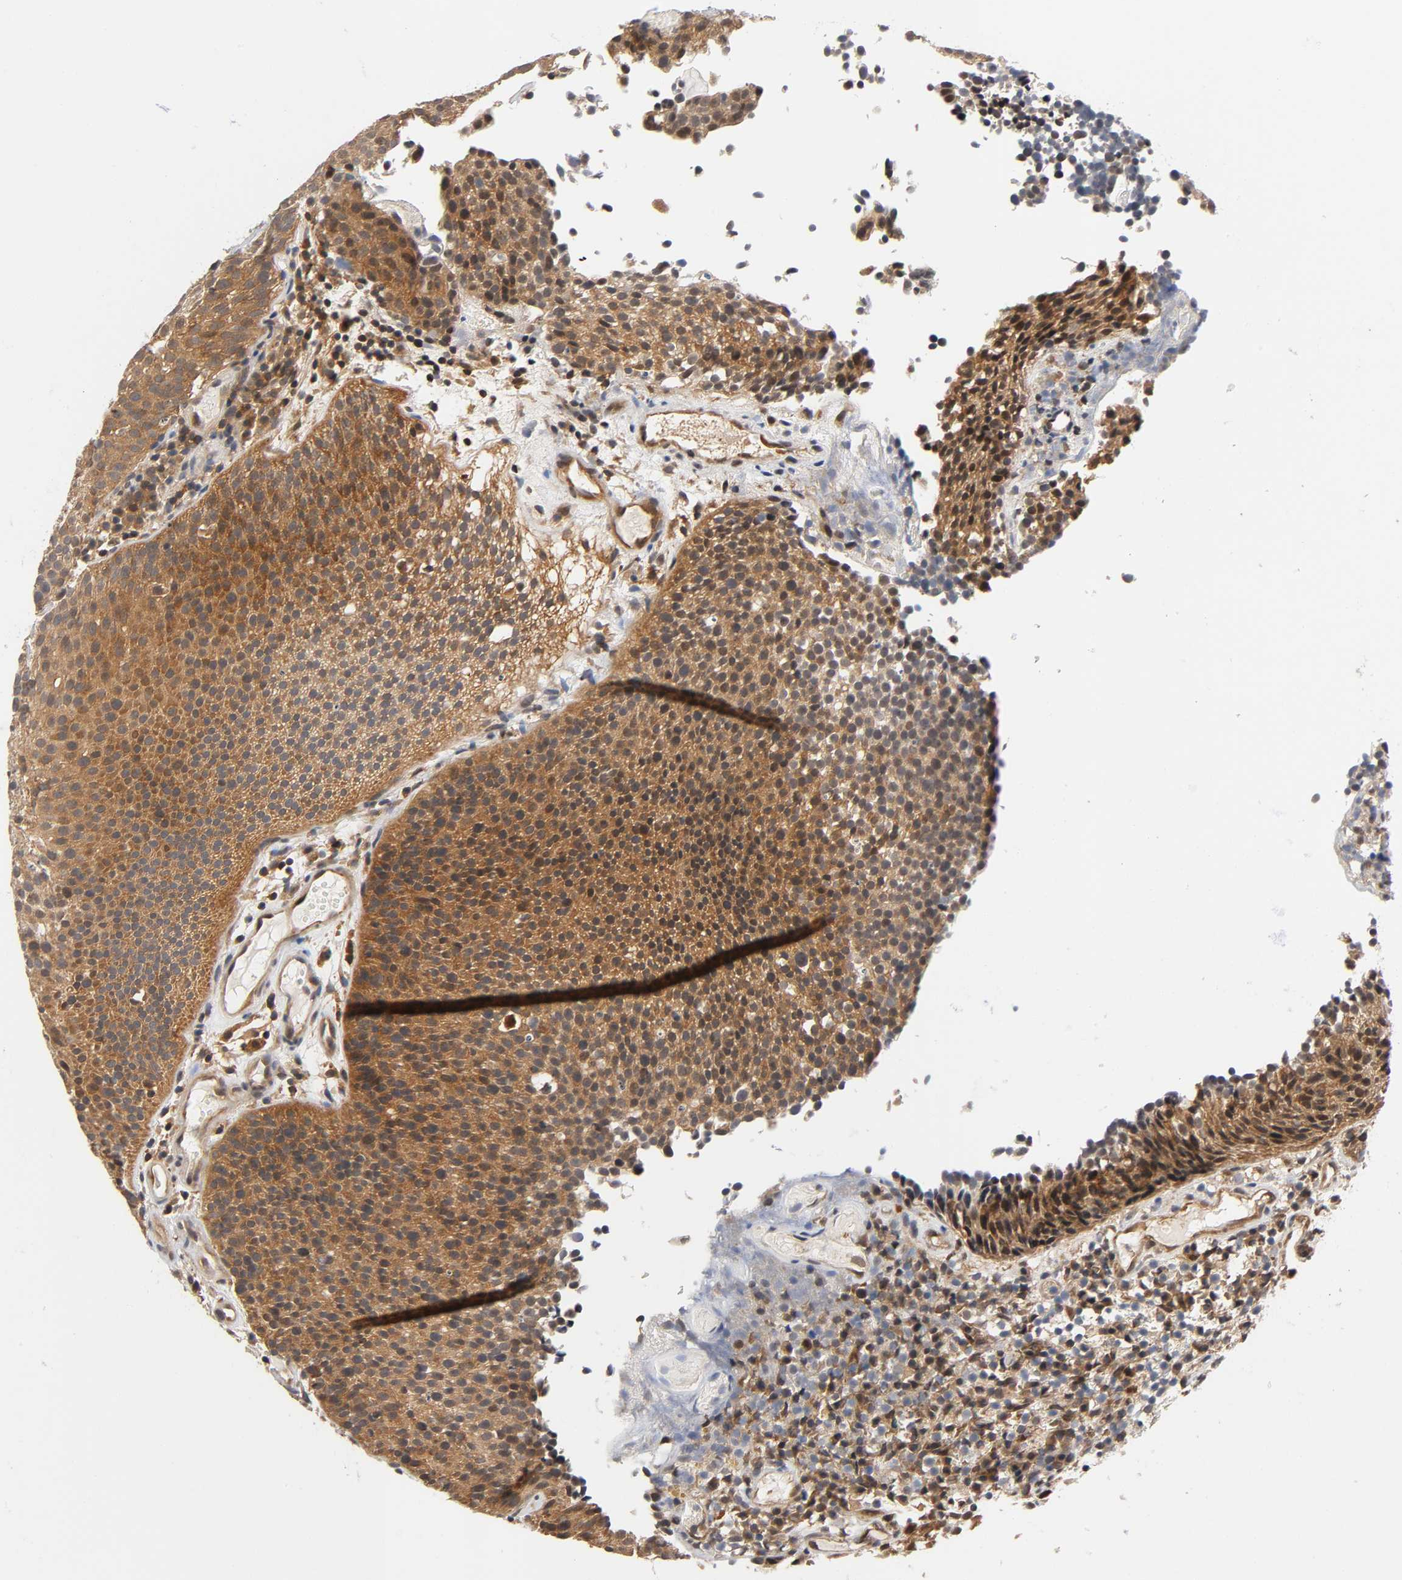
{"staining": {"intensity": "strong", "quantity": ">75%", "location": "cytoplasmic/membranous"}, "tissue": "urothelial cancer", "cell_type": "Tumor cells", "image_type": "cancer", "snomed": [{"axis": "morphology", "description": "Urothelial carcinoma, Low grade"}, {"axis": "topography", "description": "Urinary bladder"}], "caption": "Urothelial cancer was stained to show a protein in brown. There is high levels of strong cytoplasmic/membranous expression in approximately >75% of tumor cells.", "gene": "PRKAB1", "patient": {"sex": "male", "age": 85}}